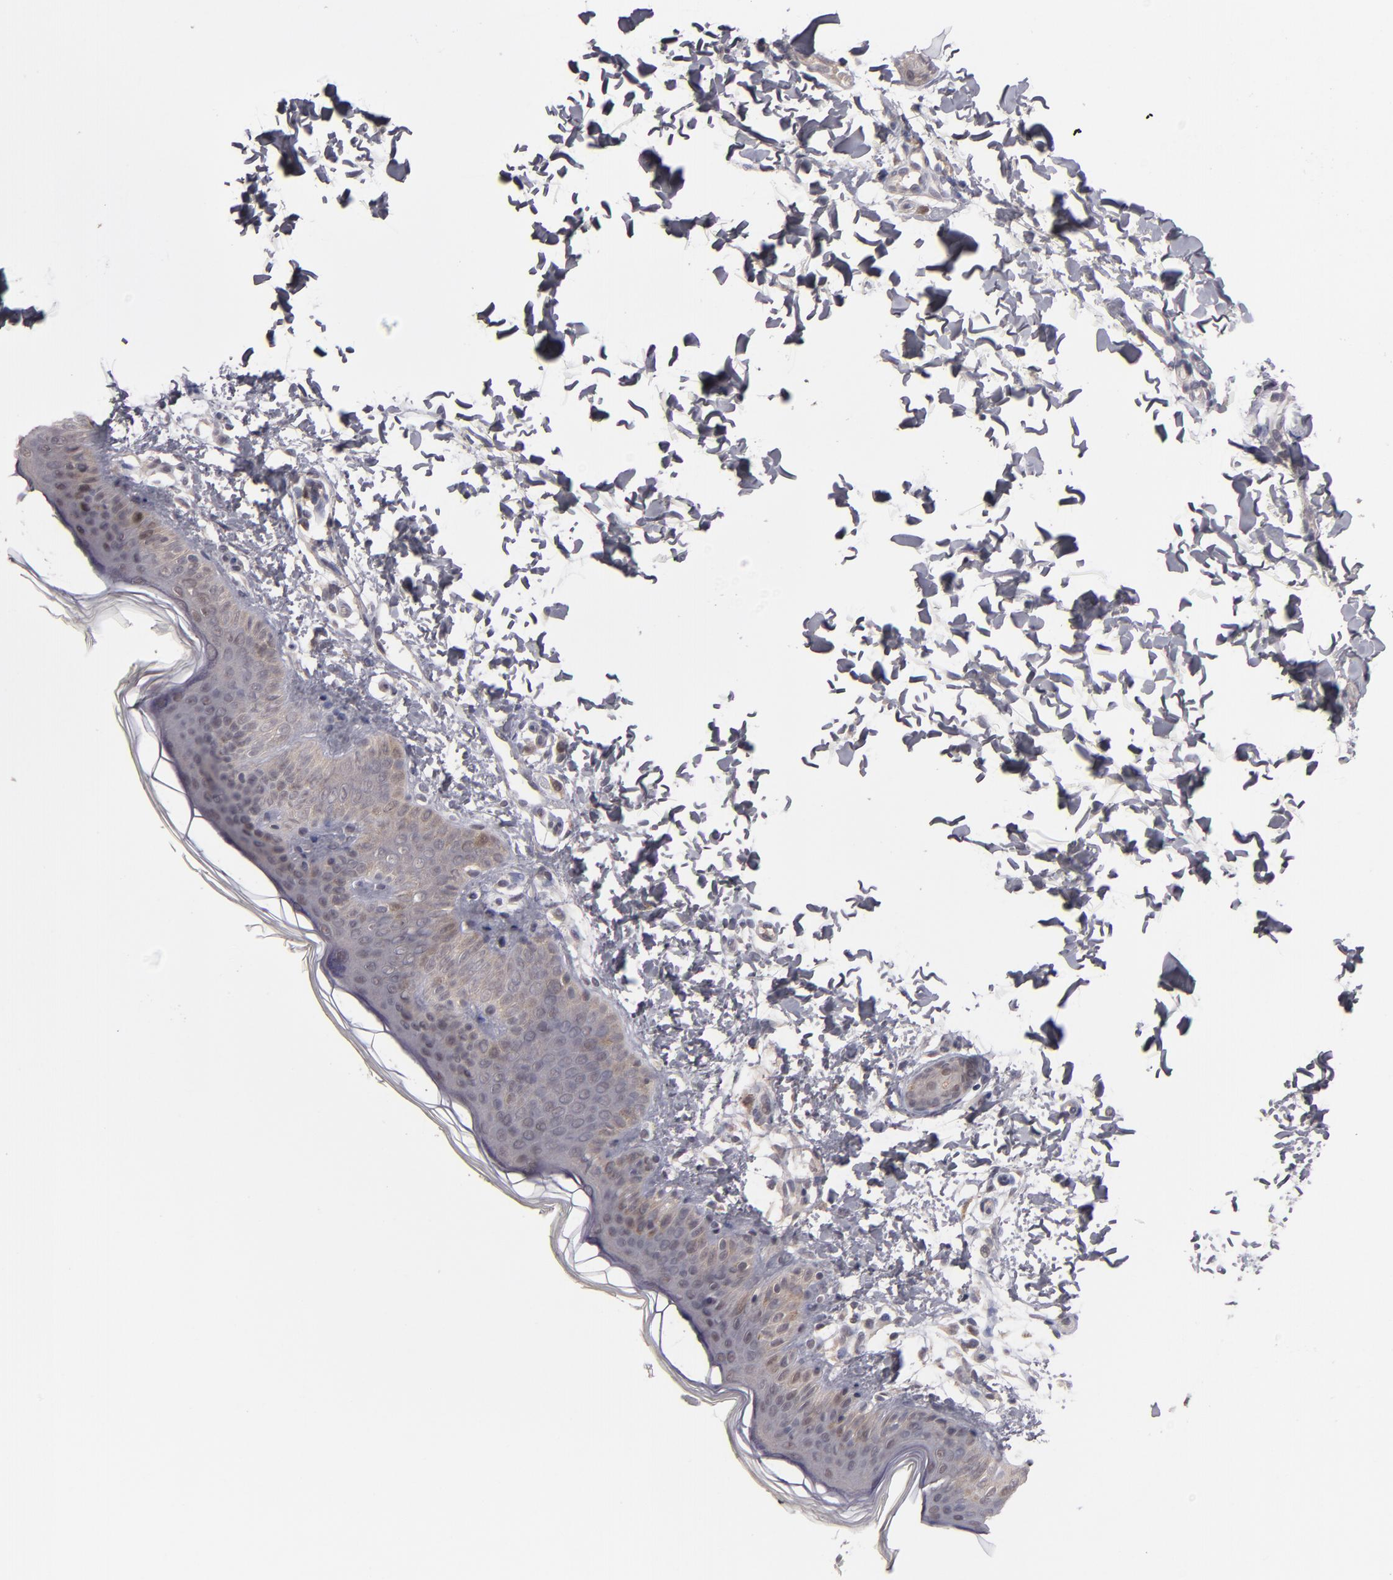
{"staining": {"intensity": "weak", "quantity": "25%-75%", "location": "cytoplasmic/membranous"}, "tissue": "skin", "cell_type": "Fibroblasts", "image_type": "normal", "snomed": [{"axis": "morphology", "description": "Normal tissue, NOS"}, {"axis": "topography", "description": "Skin"}], "caption": "IHC of normal skin shows low levels of weak cytoplasmic/membranous staining in approximately 25%-75% of fibroblasts.", "gene": "TYMS", "patient": {"sex": "female", "age": 4}}